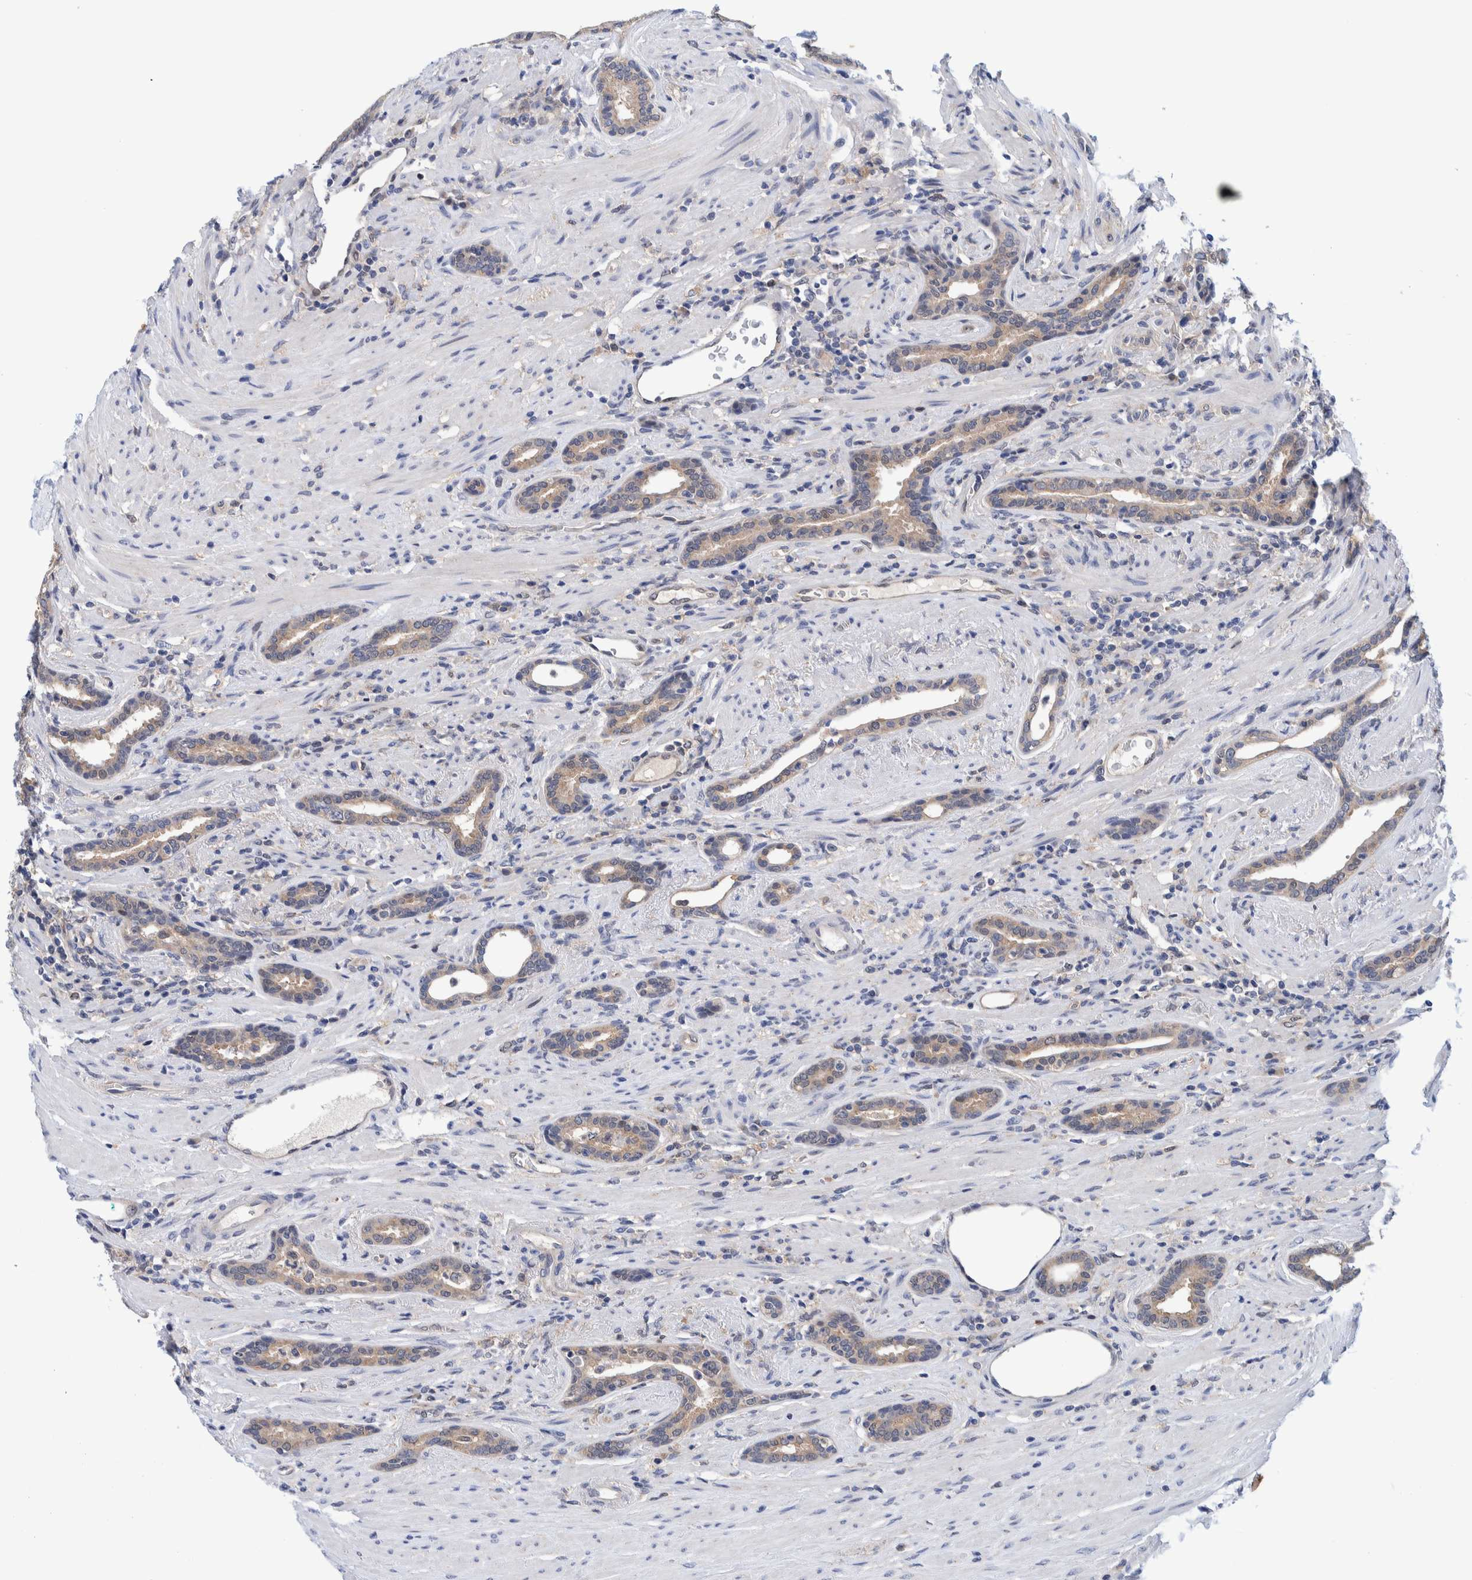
{"staining": {"intensity": "weak", "quantity": "25%-75%", "location": "cytoplasmic/membranous"}, "tissue": "prostate cancer", "cell_type": "Tumor cells", "image_type": "cancer", "snomed": [{"axis": "morphology", "description": "Adenocarcinoma, High grade"}, {"axis": "topography", "description": "Prostate"}], "caption": "Immunohistochemical staining of adenocarcinoma (high-grade) (prostate) exhibits low levels of weak cytoplasmic/membranous expression in about 25%-75% of tumor cells.", "gene": "PFAS", "patient": {"sex": "male", "age": 71}}